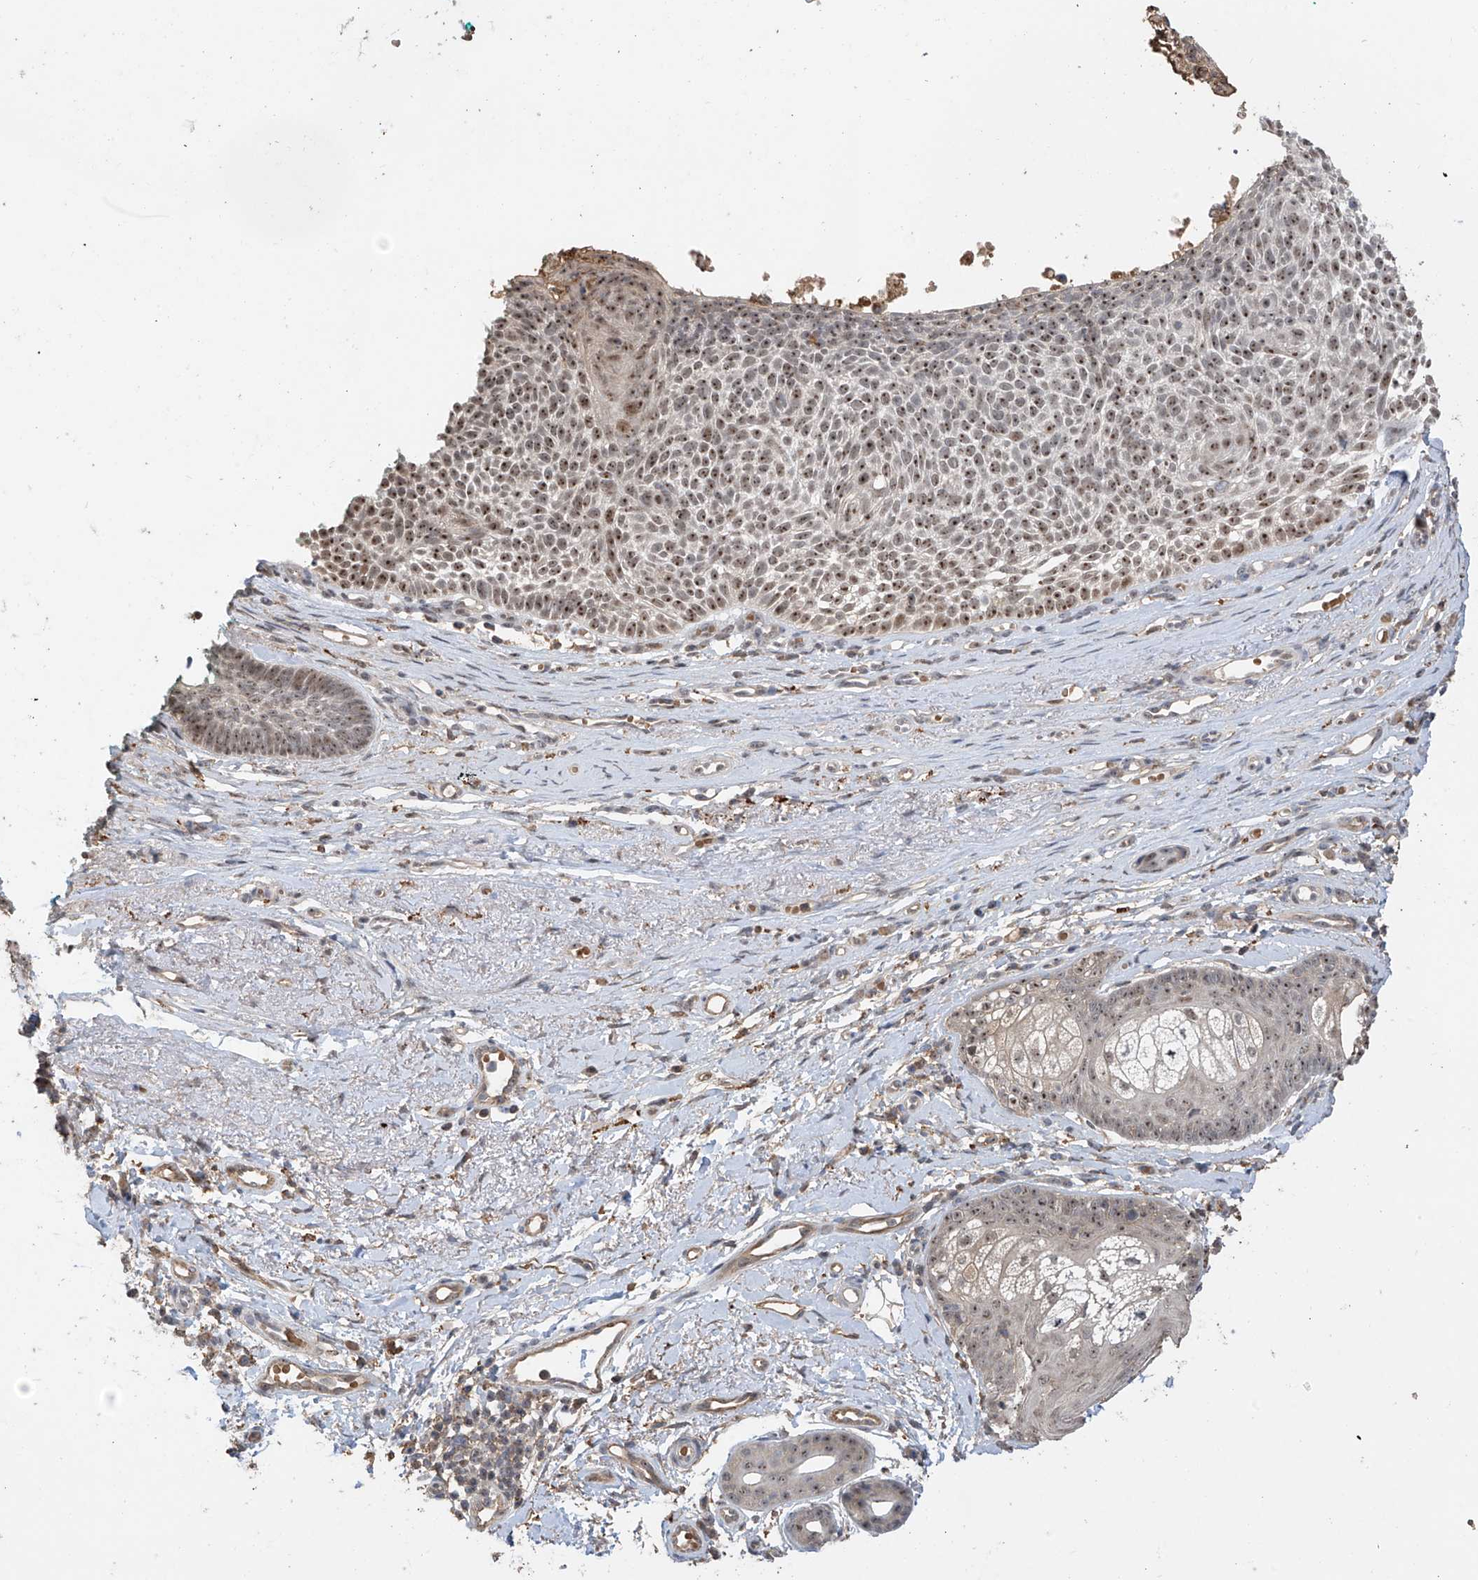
{"staining": {"intensity": "moderate", "quantity": ">75%", "location": "nuclear"}, "tissue": "skin cancer", "cell_type": "Tumor cells", "image_type": "cancer", "snomed": [{"axis": "morphology", "description": "Basal cell carcinoma"}, {"axis": "topography", "description": "Skin"}], "caption": "High-power microscopy captured an immunohistochemistry (IHC) photomicrograph of skin cancer (basal cell carcinoma), revealing moderate nuclear positivity in approximately >75% of tumor cells.", "gene": "C1orf131", "patient": {"sex": "female", "age": 81}}